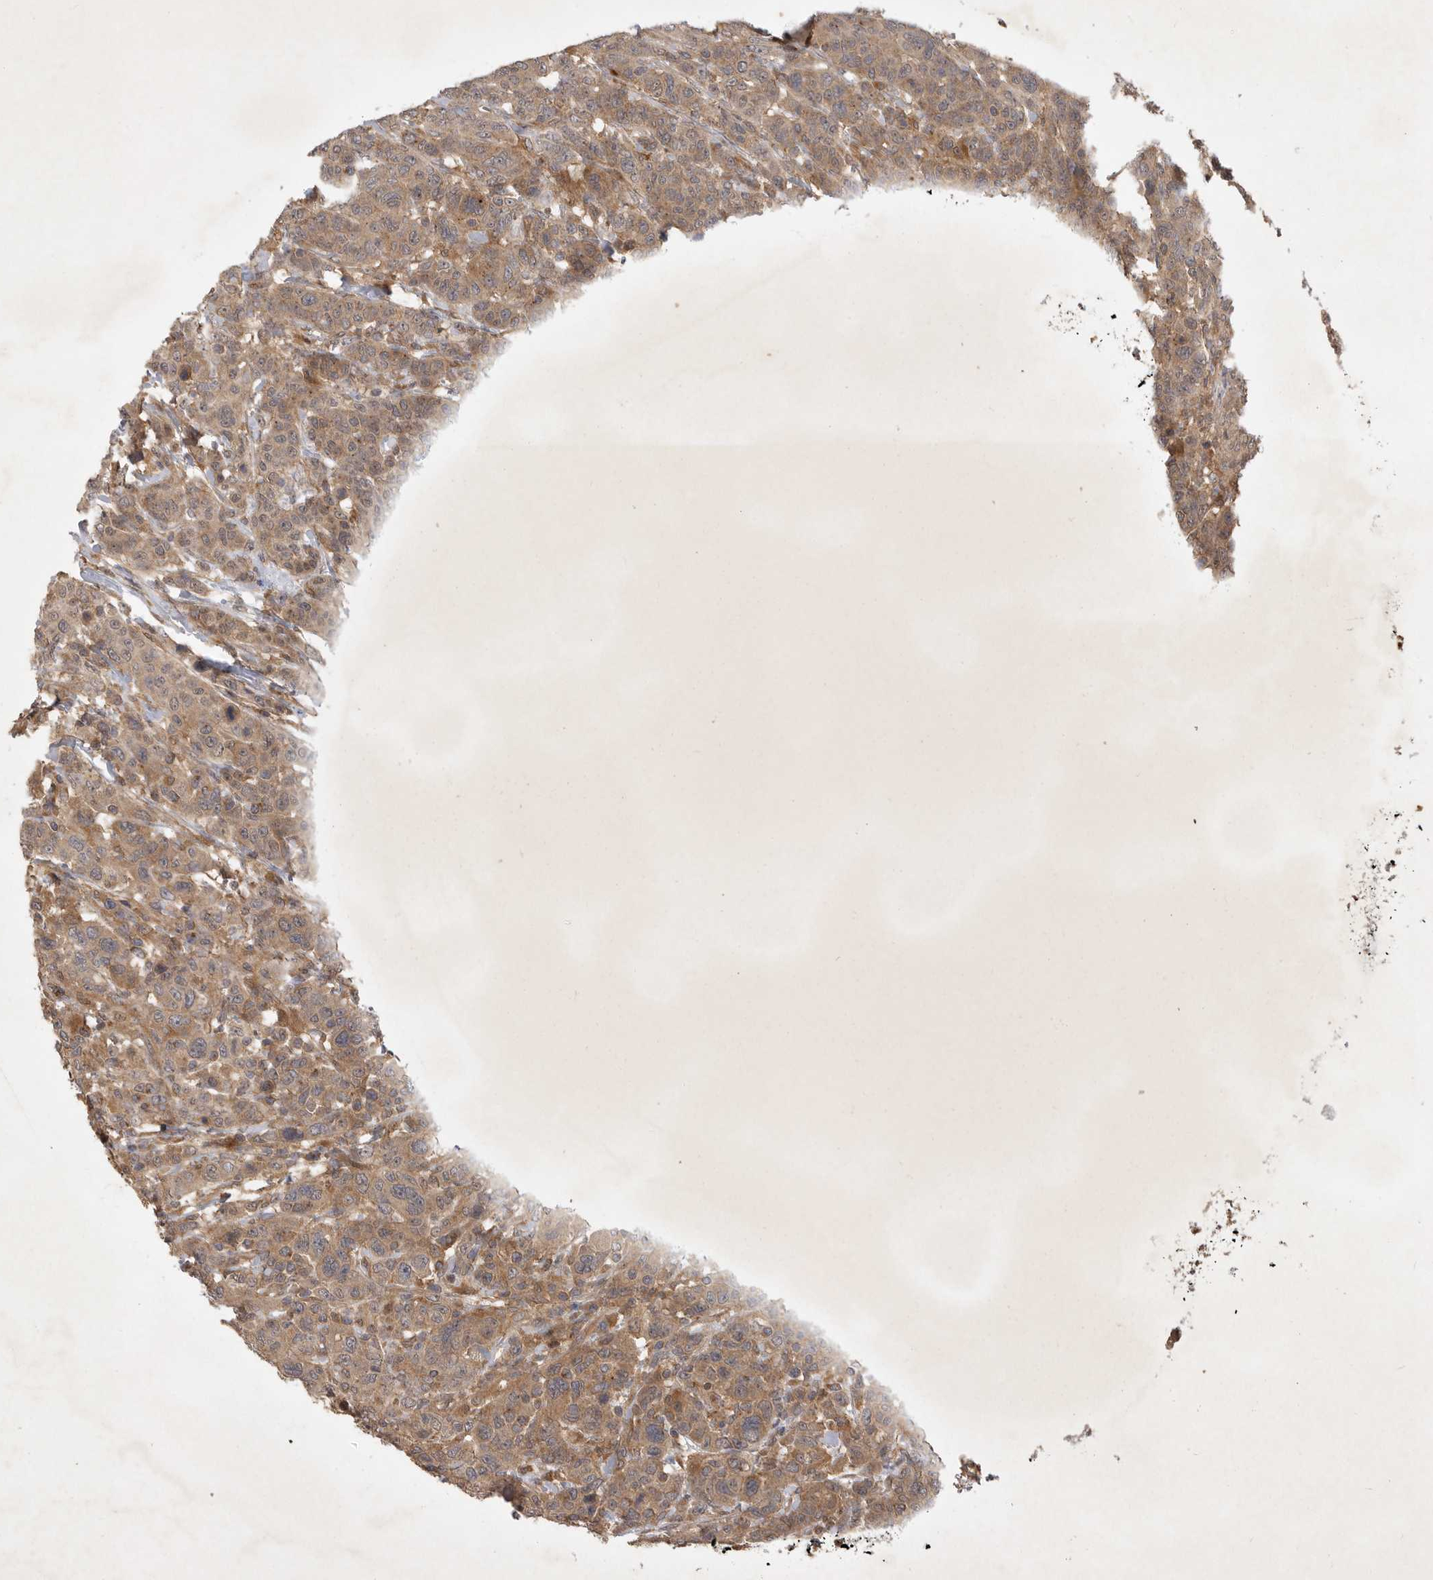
{"staining": {"intensity": "moderate", "quantity": ">75%", "location": "cytoplasmic/membranous"}, "tissue": "breast cancer", "cell_type": "Tumor cells", "image_type": "cancer", "snomed": [{"axis": "morphology", "description": "Duct carcinoma"}, {"axis": "topography", "description": "Breast"}], "caption": "High-magnification brightfield microscopy of breast cancer (invasive ductal carcinoma) stained with DAB (brown) and counterstained with hematoxylin (blue). tumor cells exhibit moderate cytoplasmic/membranous expression is present in about>75% of cells.", "gene": "ZNF232", "patient": {"sex": "female", "age": 37}}